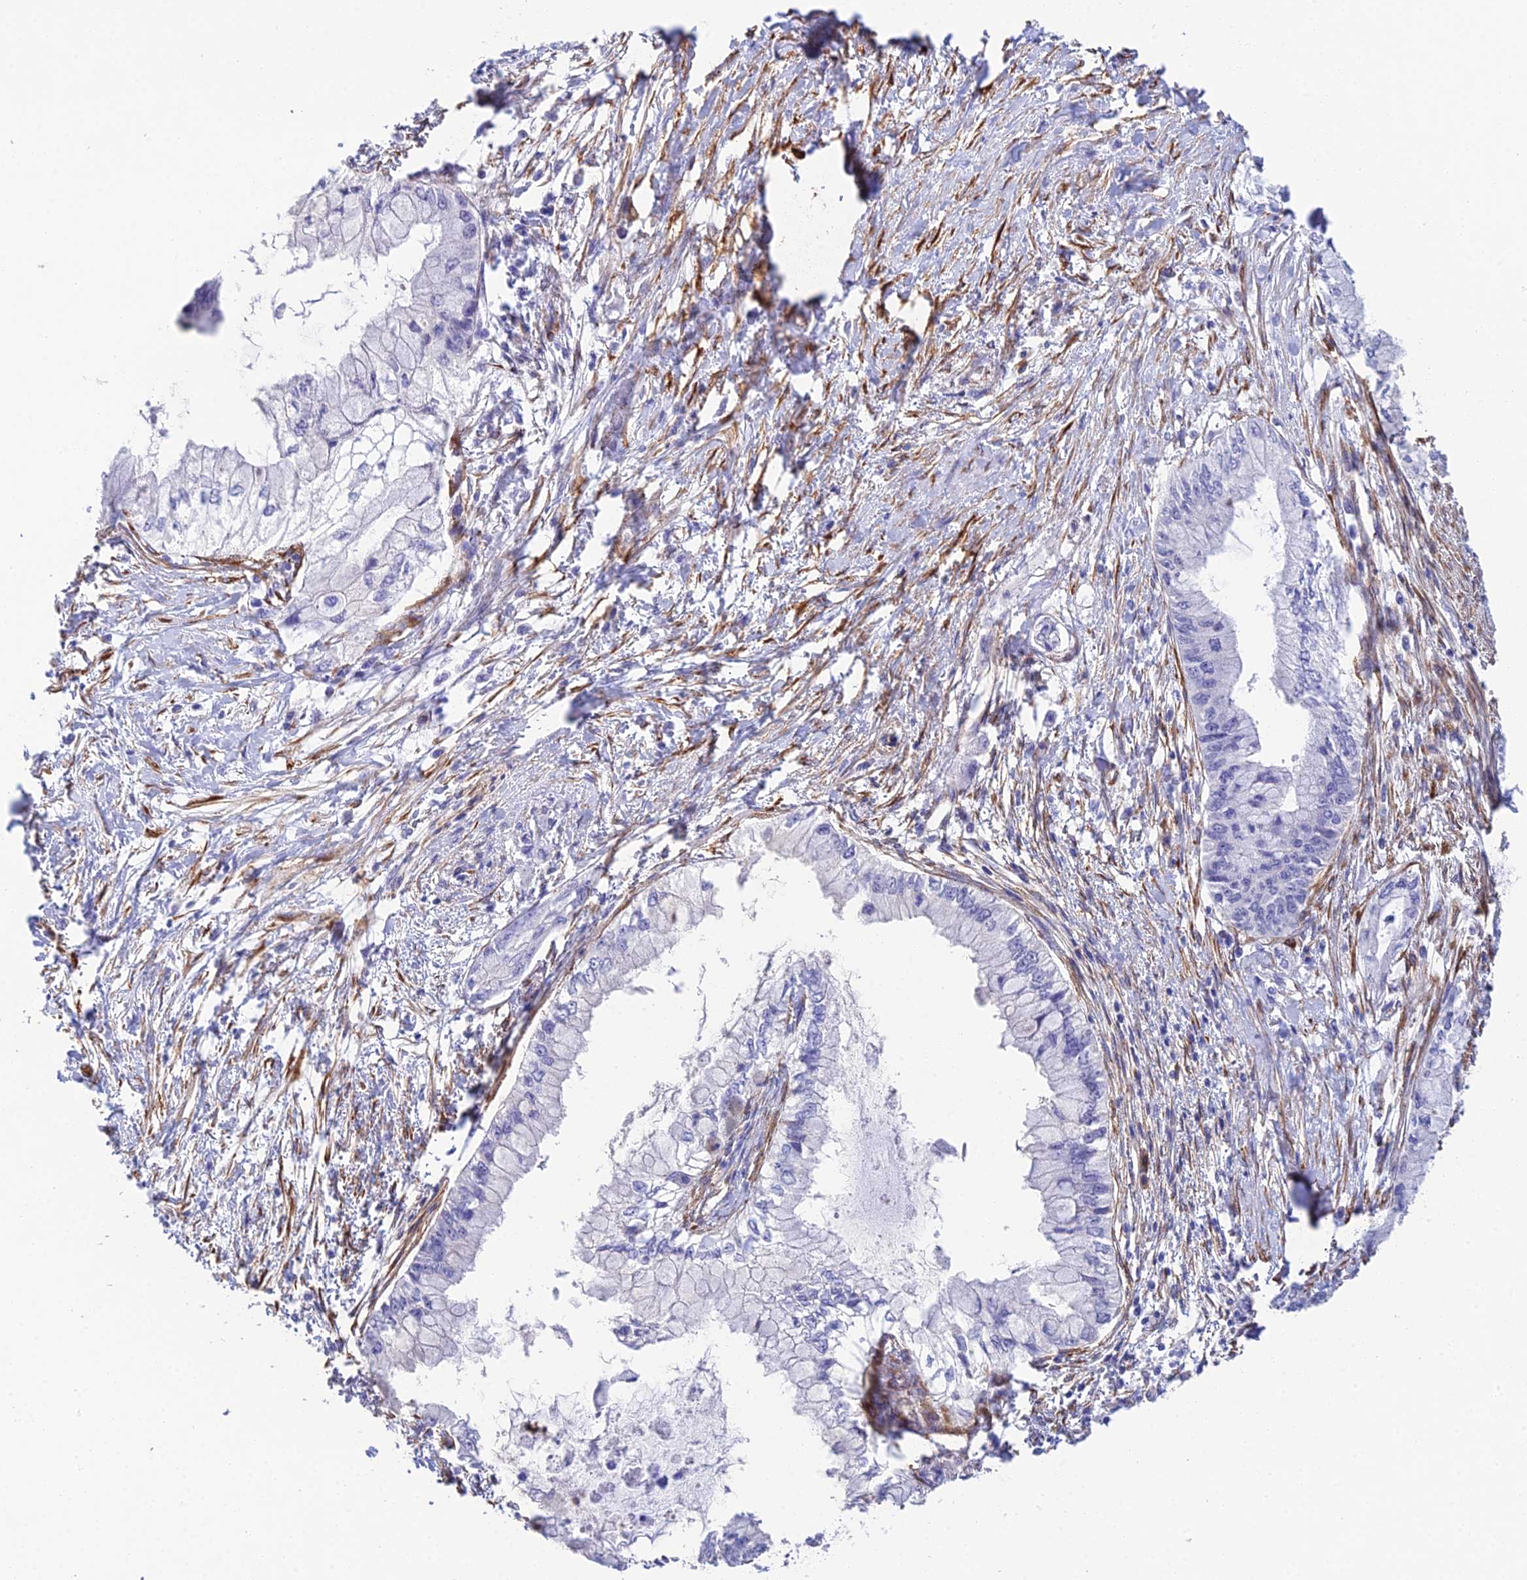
{"staining": {"intensity": "negative", "quantity": "none", "location": "none"}, "tissue": "pancreatic cancer", "cell_type": "Tumor cells", "image_type": "cancer", "snomed": [{"axis": "morphology", "description": "Adenocarcinoma, NOS"}, {"axis": "topography", "description": "Pancreas"}], "caption": "Immunohistochemistry (IHC) histopathology image of neoplastic tissue: adenocarcinoma (pancreatic) stained with DAB displays no significant protein positivity in tumor cells.", "gene": "MXRA7", "patient": {"sex": "male", "age": 48}}